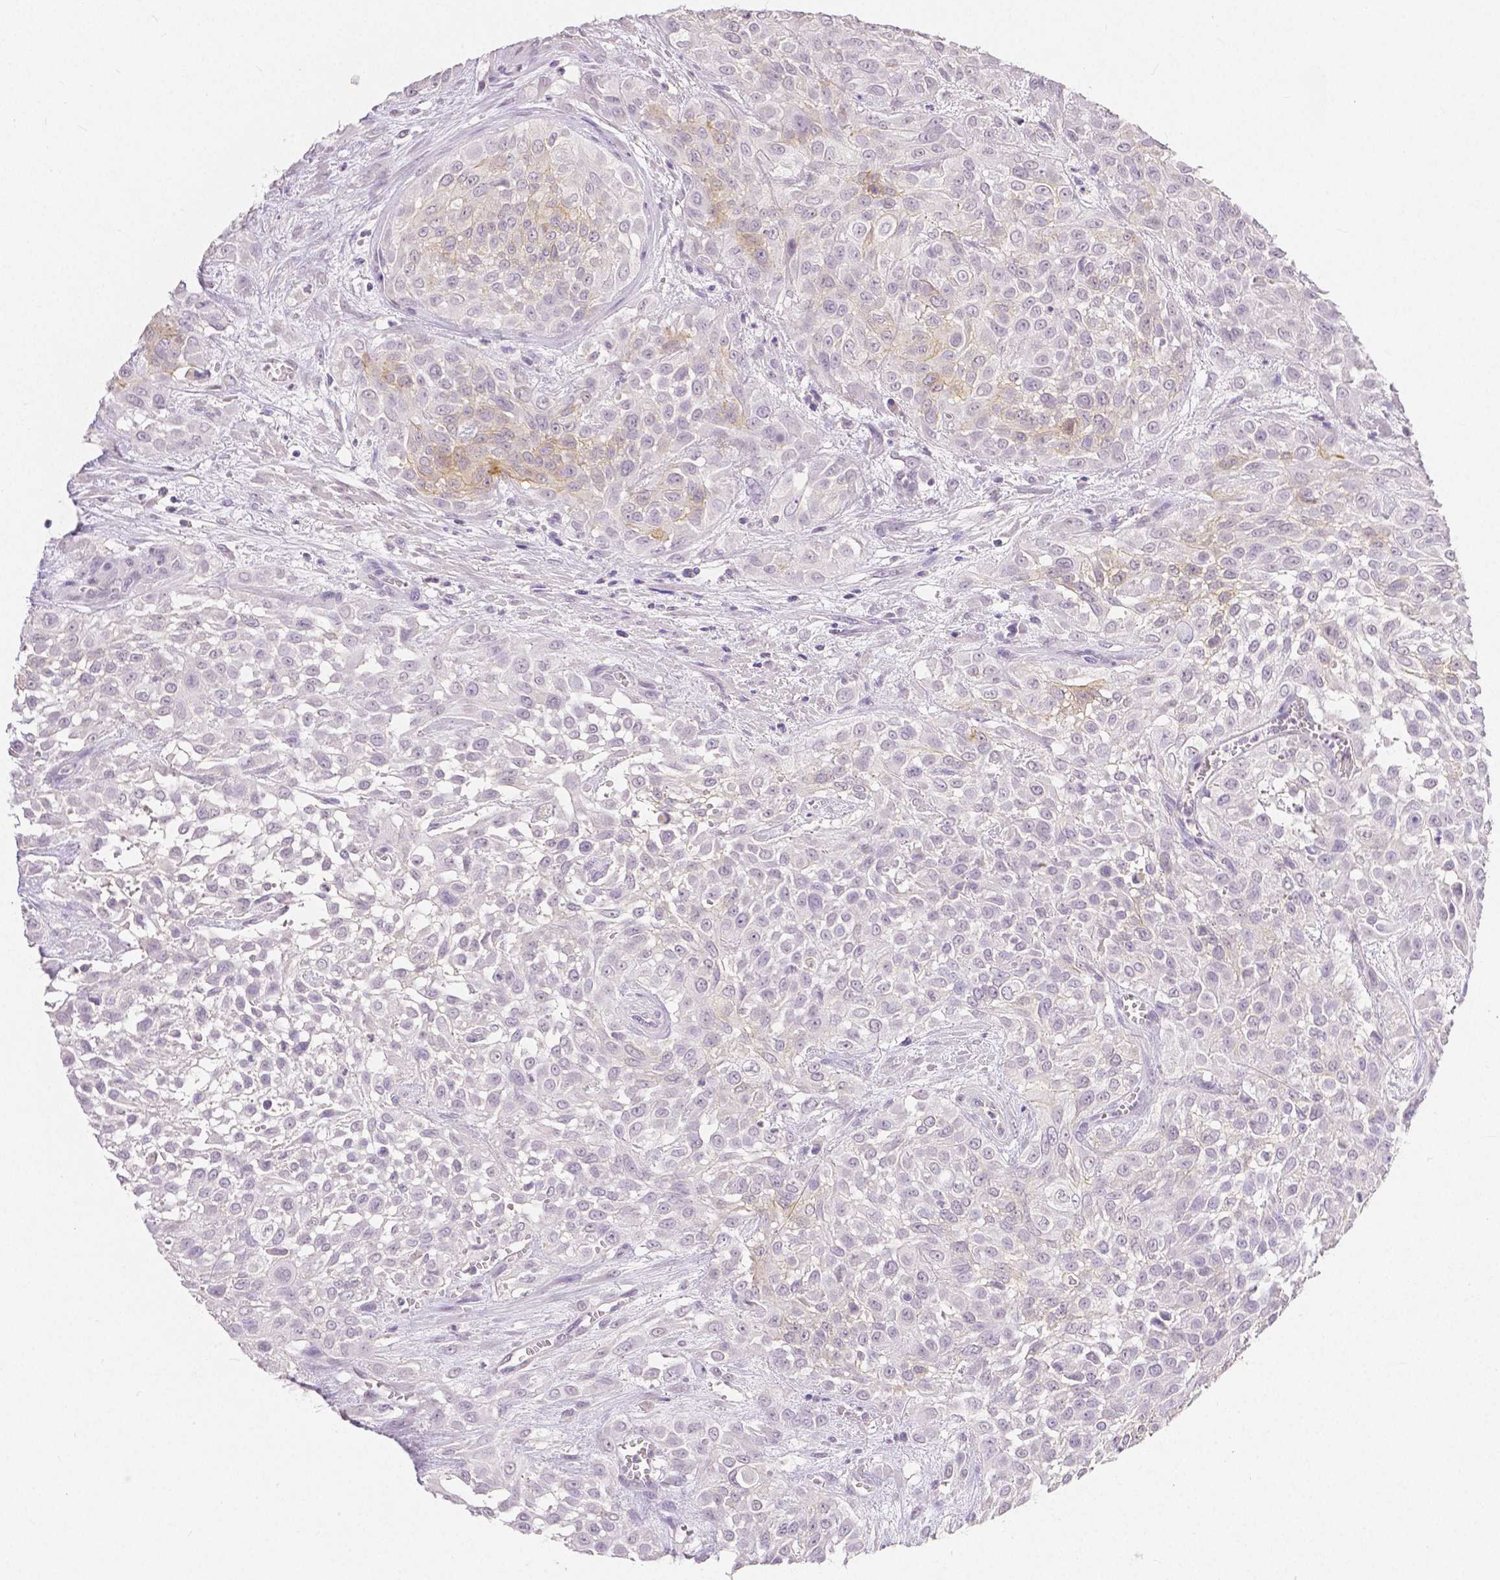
{"staining": {"intensity": "weak", "quantity": "<25%", "location": "cytoplasmic/membranous"}, "tissue": "urothelial cancer", "cell_type": "Tumor cells", "image_type": "cancer", "snomed": [{"axis": "morphology", "description": "Urothelial carcinoma, High grade"}, {"axis": "topography", "description": "Urinary bladder"}], "caption": "High-grade urothelial carcinoma stained for a protein using IHC shows no expression tumor cells.", "gene": "OCLN", "patient": {"sex": "male", "age": 57}}